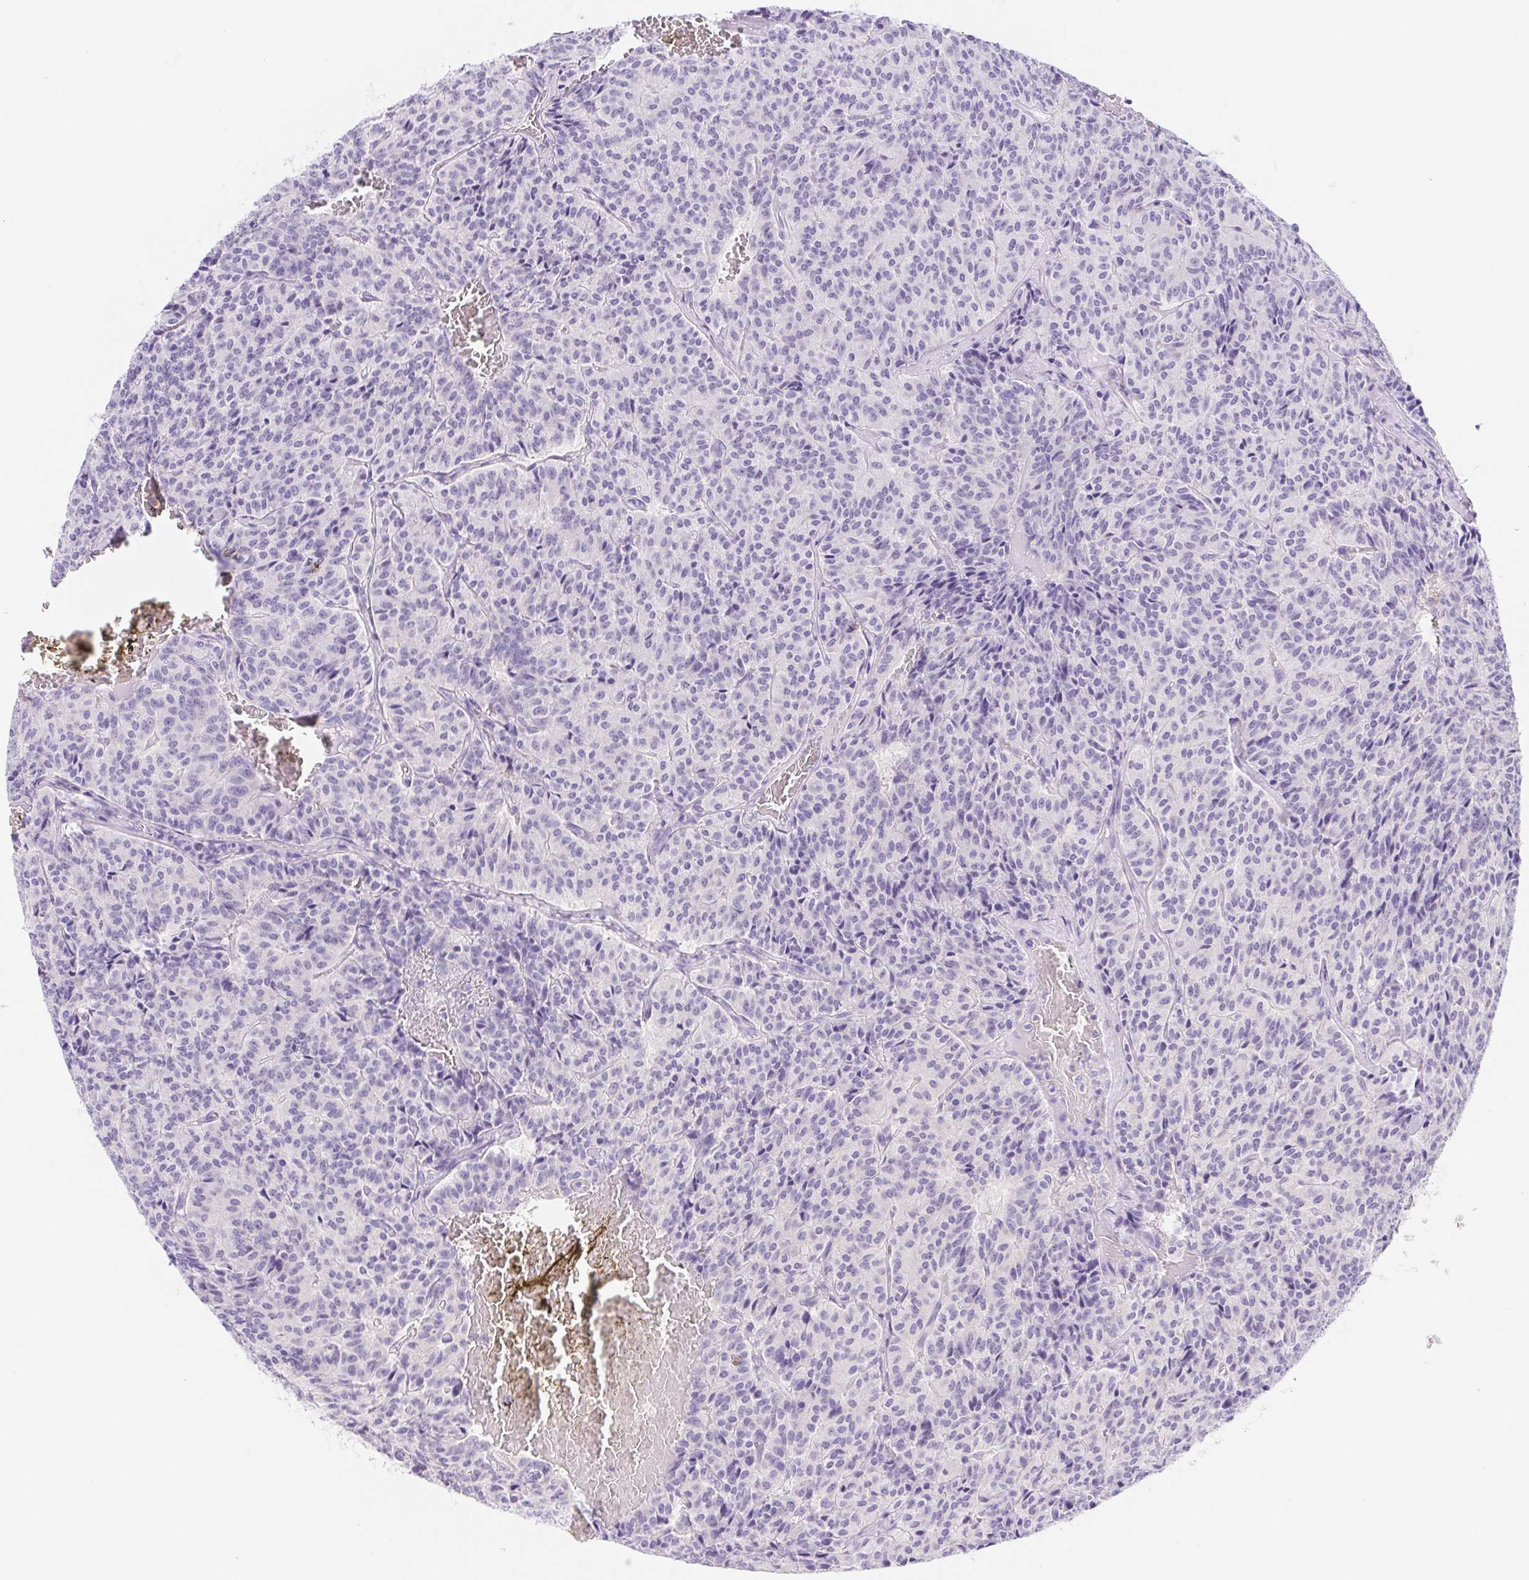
{"staining": {"intensity": "negative", "quantity": "none", "location": "none"}, "tissue": "carcinoid", "cell_type": "Tumor cells", "image_type": "cancer", "snomed": [{"axis": "morphology", "description": "Carcinoid, malignant, NOS"}, {"axis": "topography", "description": "Lung"}], "caption": "Human carcinoid stained for a protein using immunohistochemistry shows no staining in tumor cells.", "gene": "DYNC2LI1", "patient": {"sex": "male", "age": 70}}